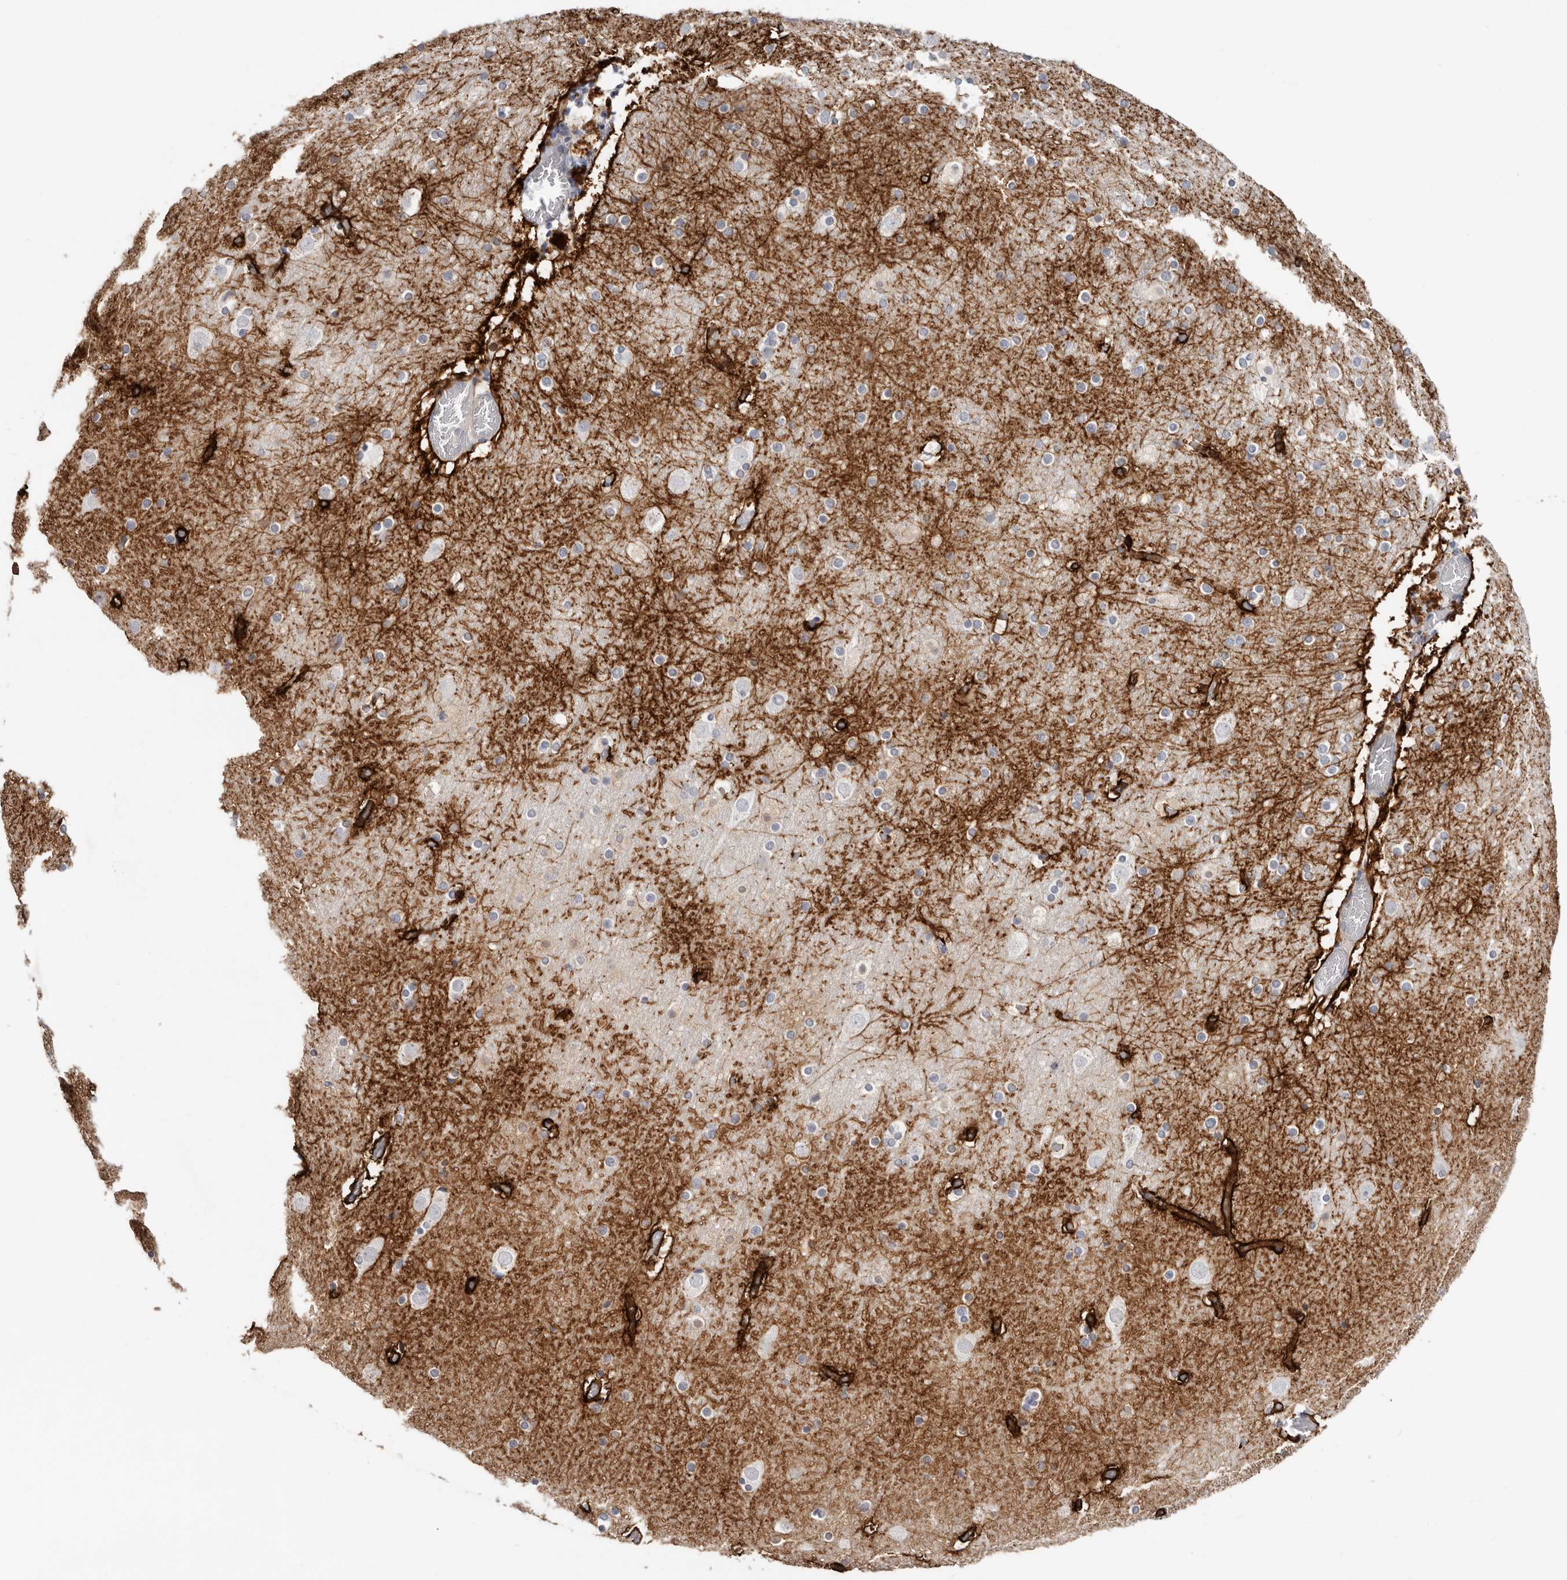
{"staining": {"intensity": "negative", "quantity": "none", "location": "none"}, "tissue": "cerebral cortex", "cell_type": "Endothelial cells", "image_type": "normal", "snomed": [{"axis": "morphology", "description": "Normal tissue, NOS"}, {"axis": "topography", "description": "Cerebral cortex"}], "caption": "Immunohistochemical staining of unremarkable cerebral cortex demonstrates no significant positivity in endothelial cells. (DAB IHC, high magnification).", "gene": "PKDCC", "patient": {"sex": "male", "age": 57}}